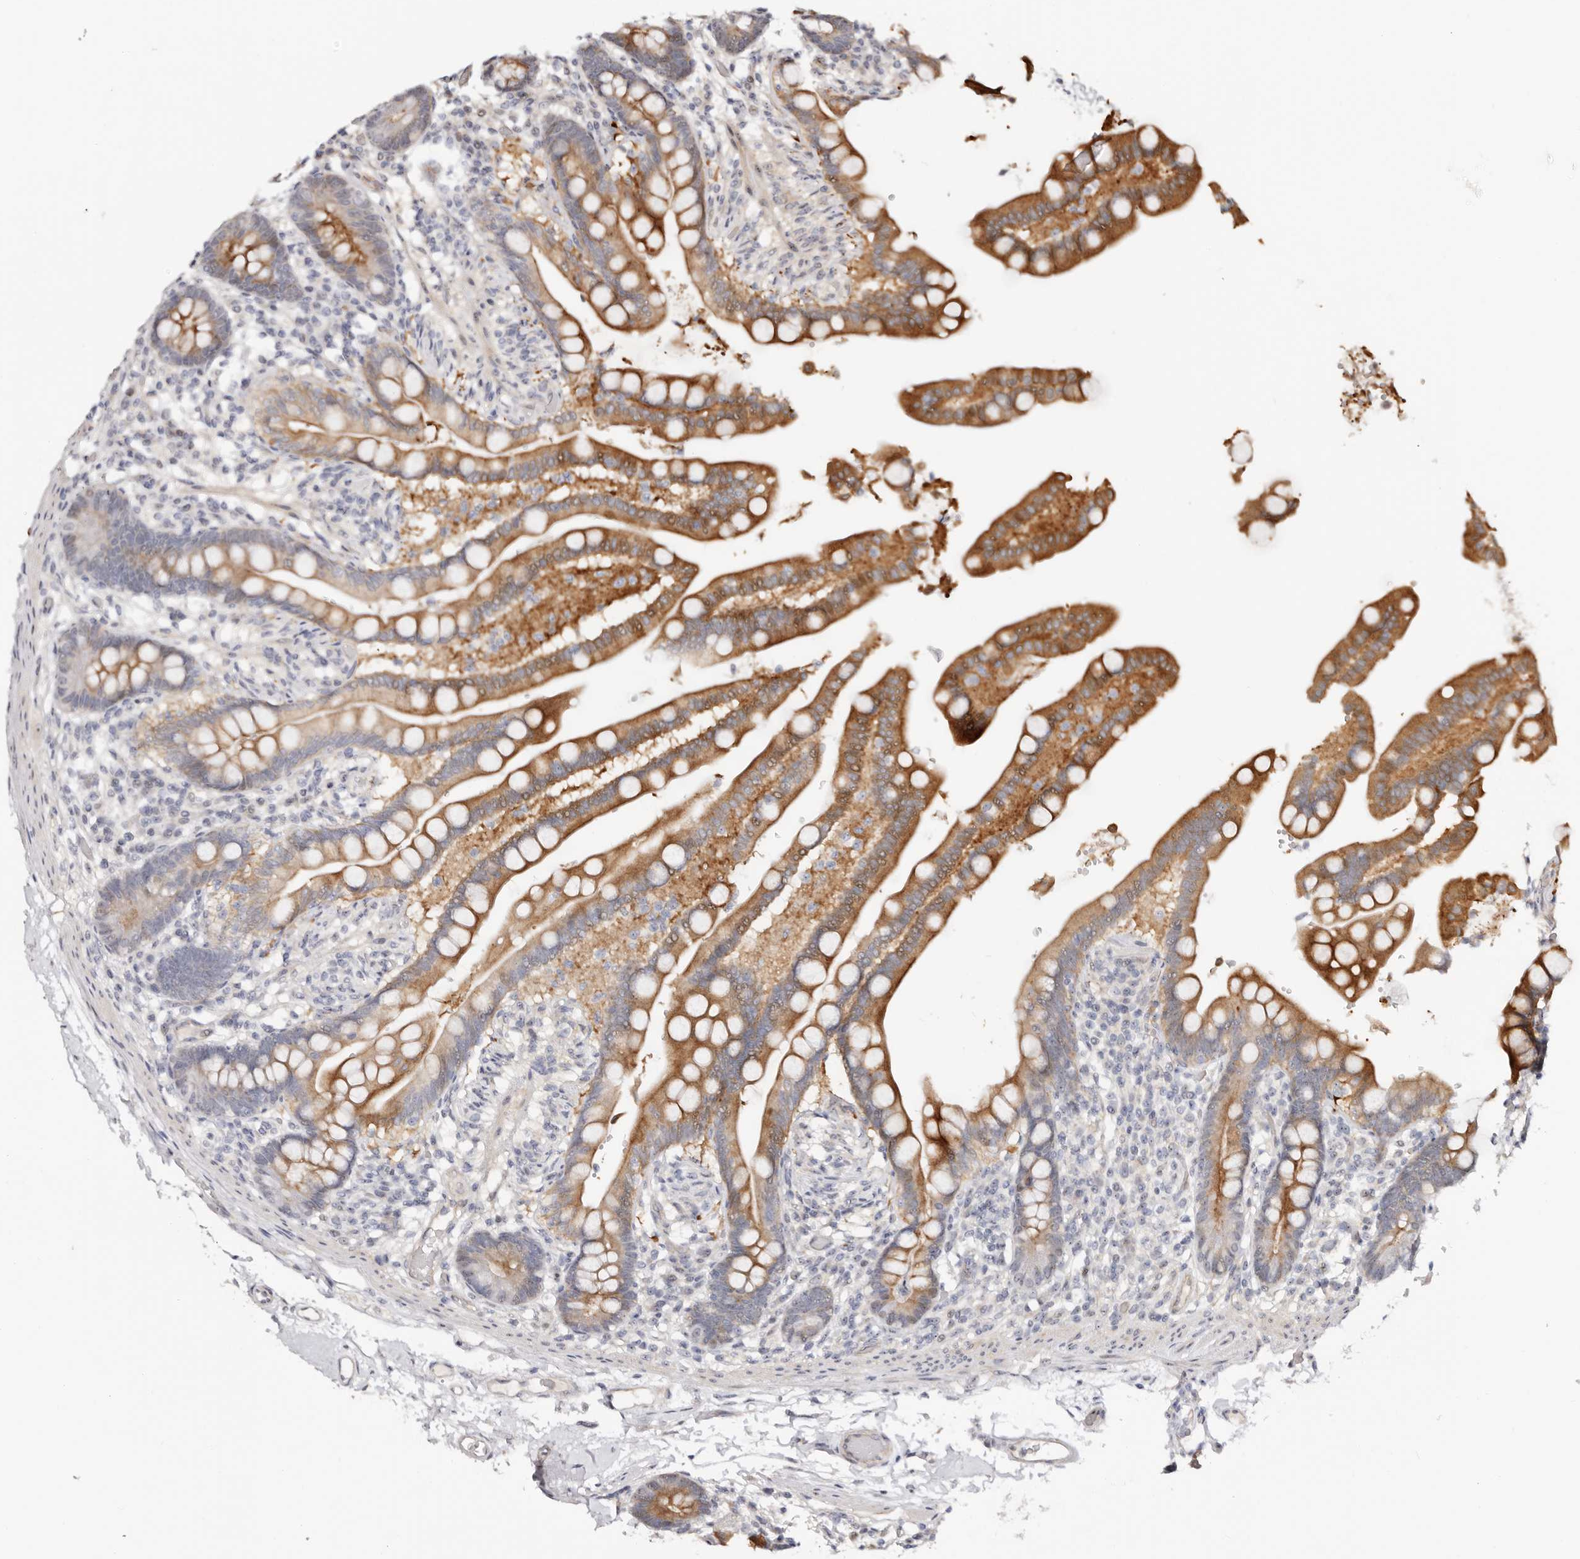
{"staining": {"intensity": "negative", "quantity": "none", "location": "none"}, "tissue": "colon", "cell_type": "Endothelial cells", "image_type": "normal", "snomed": [{"axis": "morphology", "description": "Normal tissue, NOS"}, {"axis": "topography", "description": "Smooth muscle"}, {"axis": "topography", "description": "Colon"}], "caption": "IHC of unremarkable human colon demonstrates no staining in endothelial cells.", "gene": "ODF2L", "patient": {"sex": "male", "age": 73}}